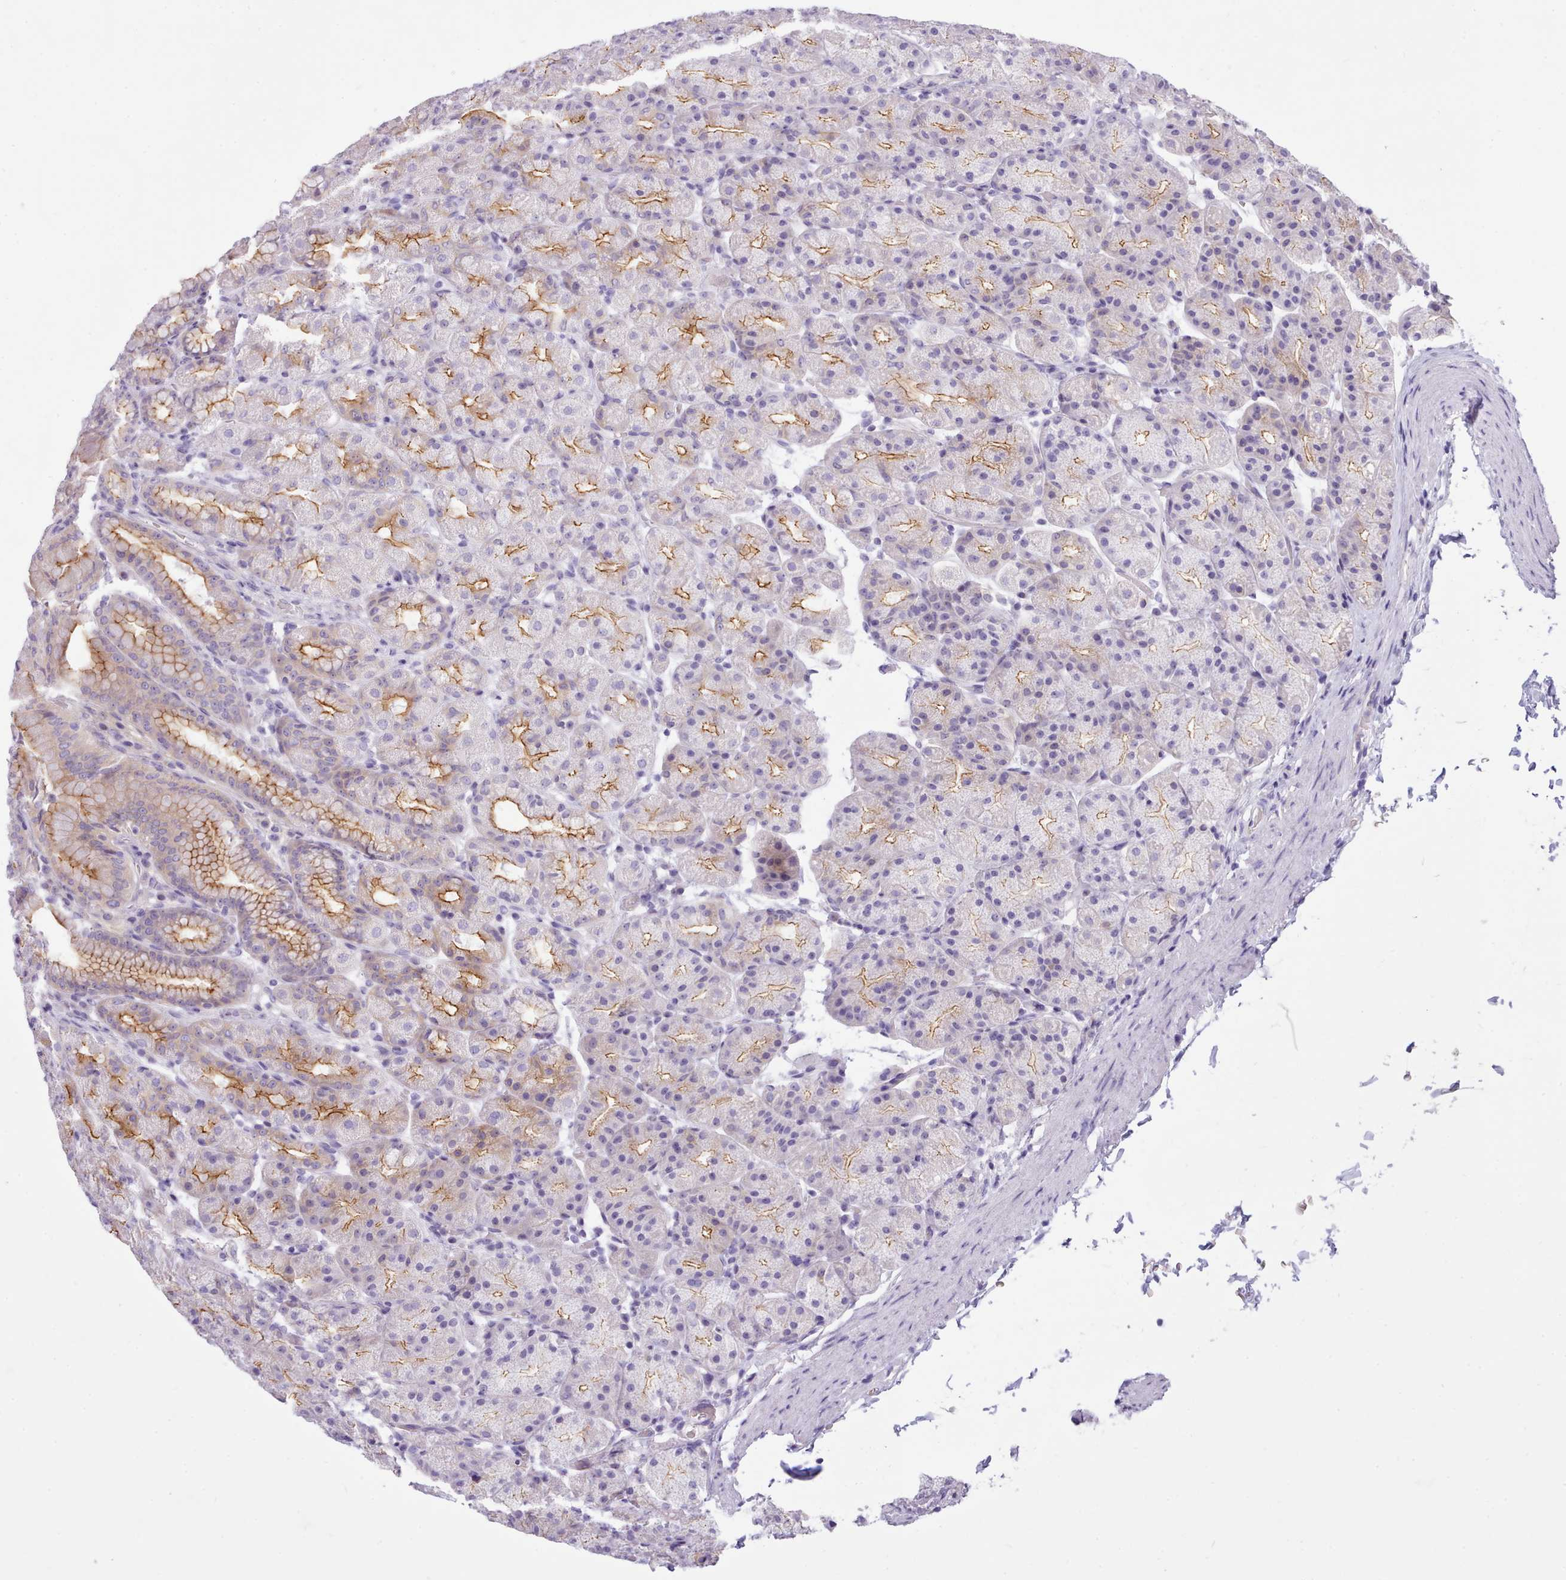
{"staining": {"intensity": "moderate", "quantity": ">75%", "location": "cytoplasmic/membranous"}, "tissue": "stomach", "cell_type": "Glandular cells", "image_type": "normal", "snomed": [{"axis": "morphology", "description": "Normal tissue, NOS"}, {"axis": "topography", "description": "Stomach, upper"}, {"axis": "topography", "description": "Stomach"}], "caption": "A brown stain highlights moderate cytoplasmic/membranous expression of a protein in glandular cells of normal human stomach.", "gene": "CYP2A13", "patient": {"sex": "male", "age": 68}}